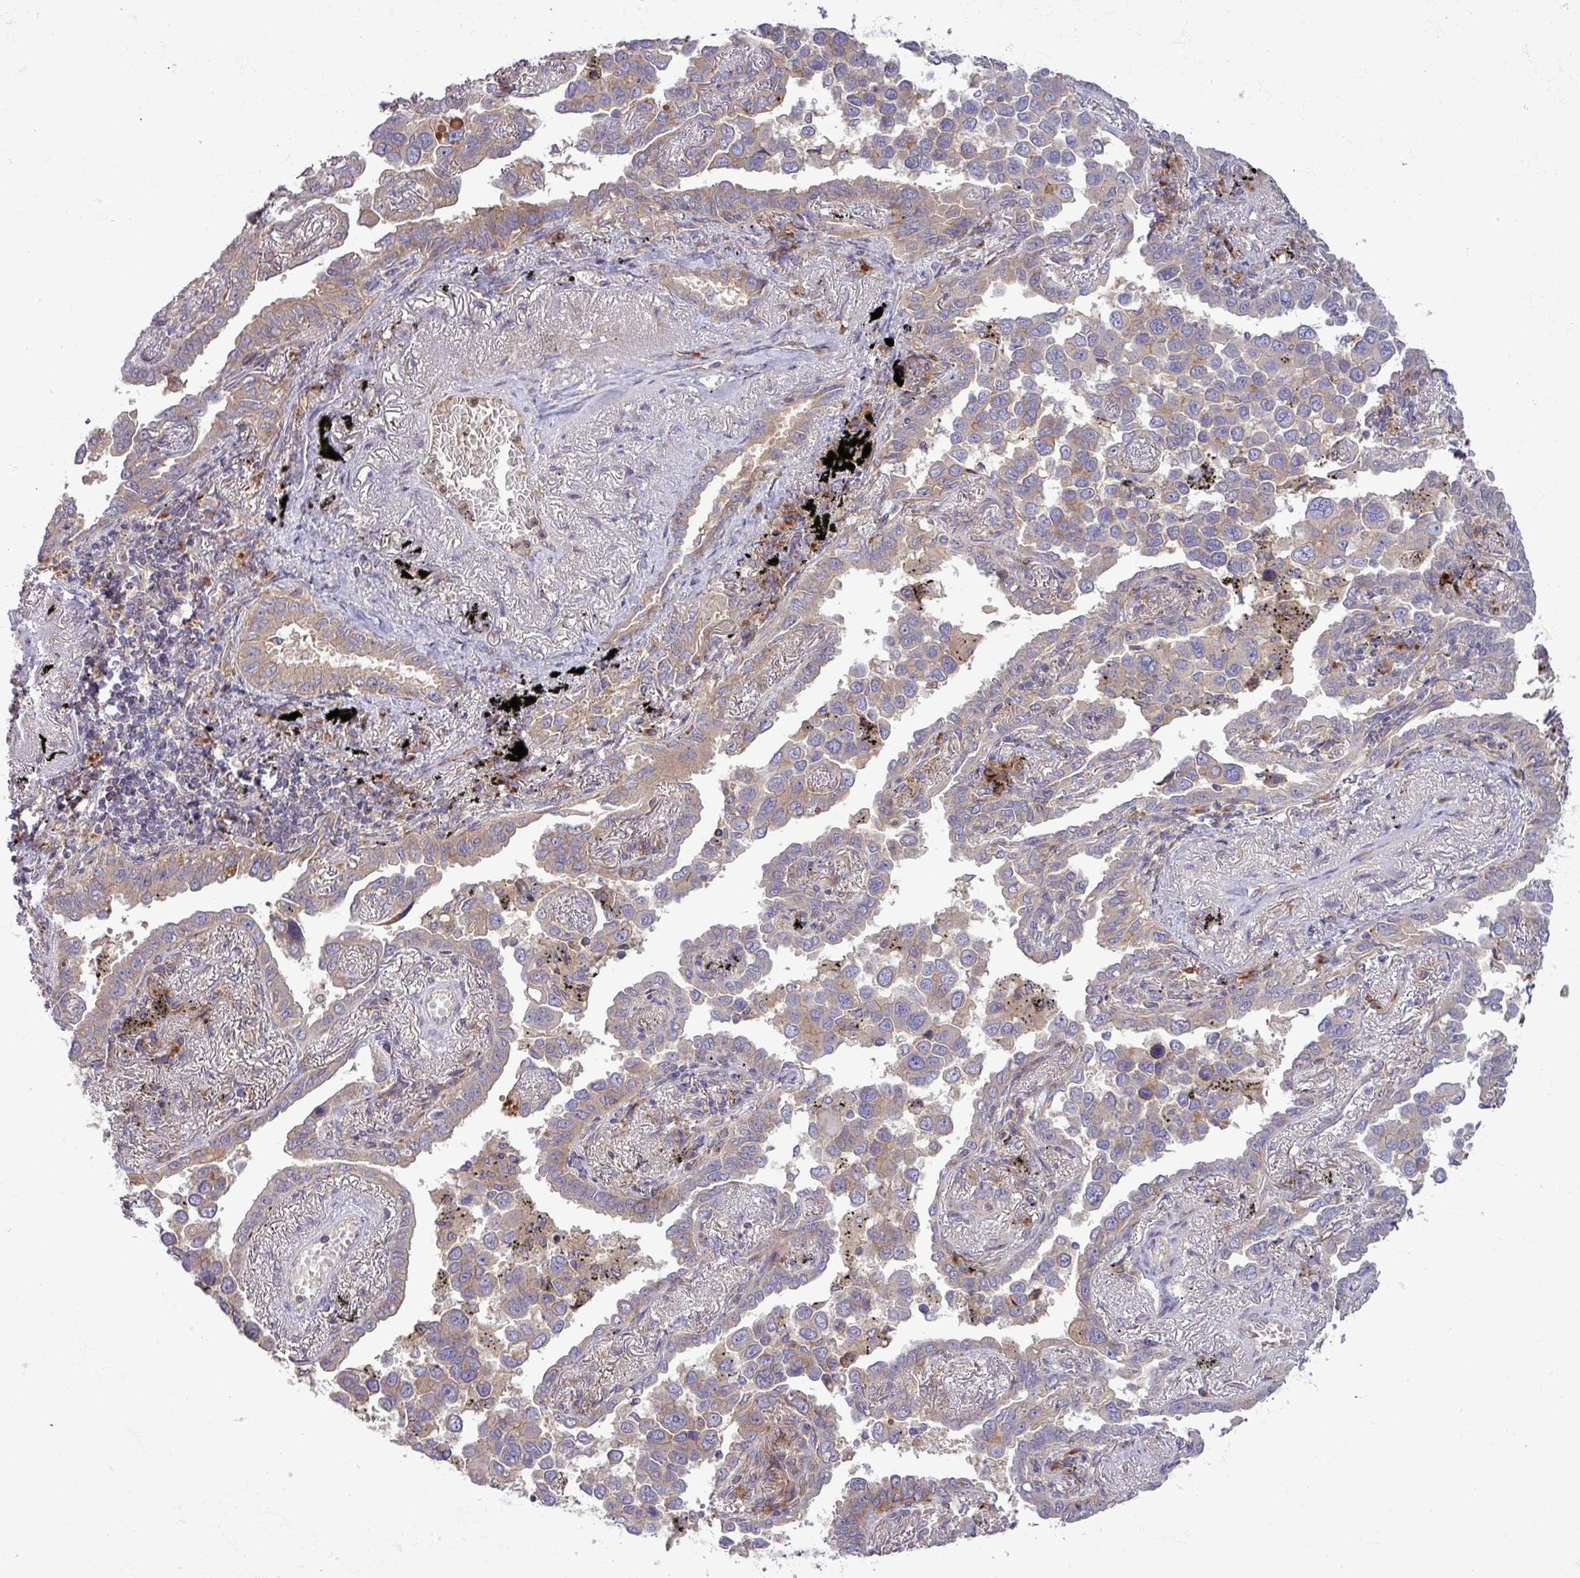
{"staining": {"intensity": "weak", "quantity": ">75%", "location": "cytoplasmic/membranous"}, "tissue": "lung cancer", "cell_type": "Tumor cells", "image_type": "cancer", "snomed": [{"axis": "morphology", "description": "Adenocarcinoma, NOS"}, {"axis": "topography", "description": "Lung"}], "caption": "IHC staining of lung cancer, which displays low levels of weak cytoplasmic/membranous expression in about >75% of tumor cells indicating weak cytoplasmic/membranous protein expression. The staining was performed using DAB (3,3'-diaminobenzidine) (brown) for protein detection and nuclei were counterstained in hematoxylin (blue).", "gene": "RAB19", "patient": {"sex": "male", "age": 67}}